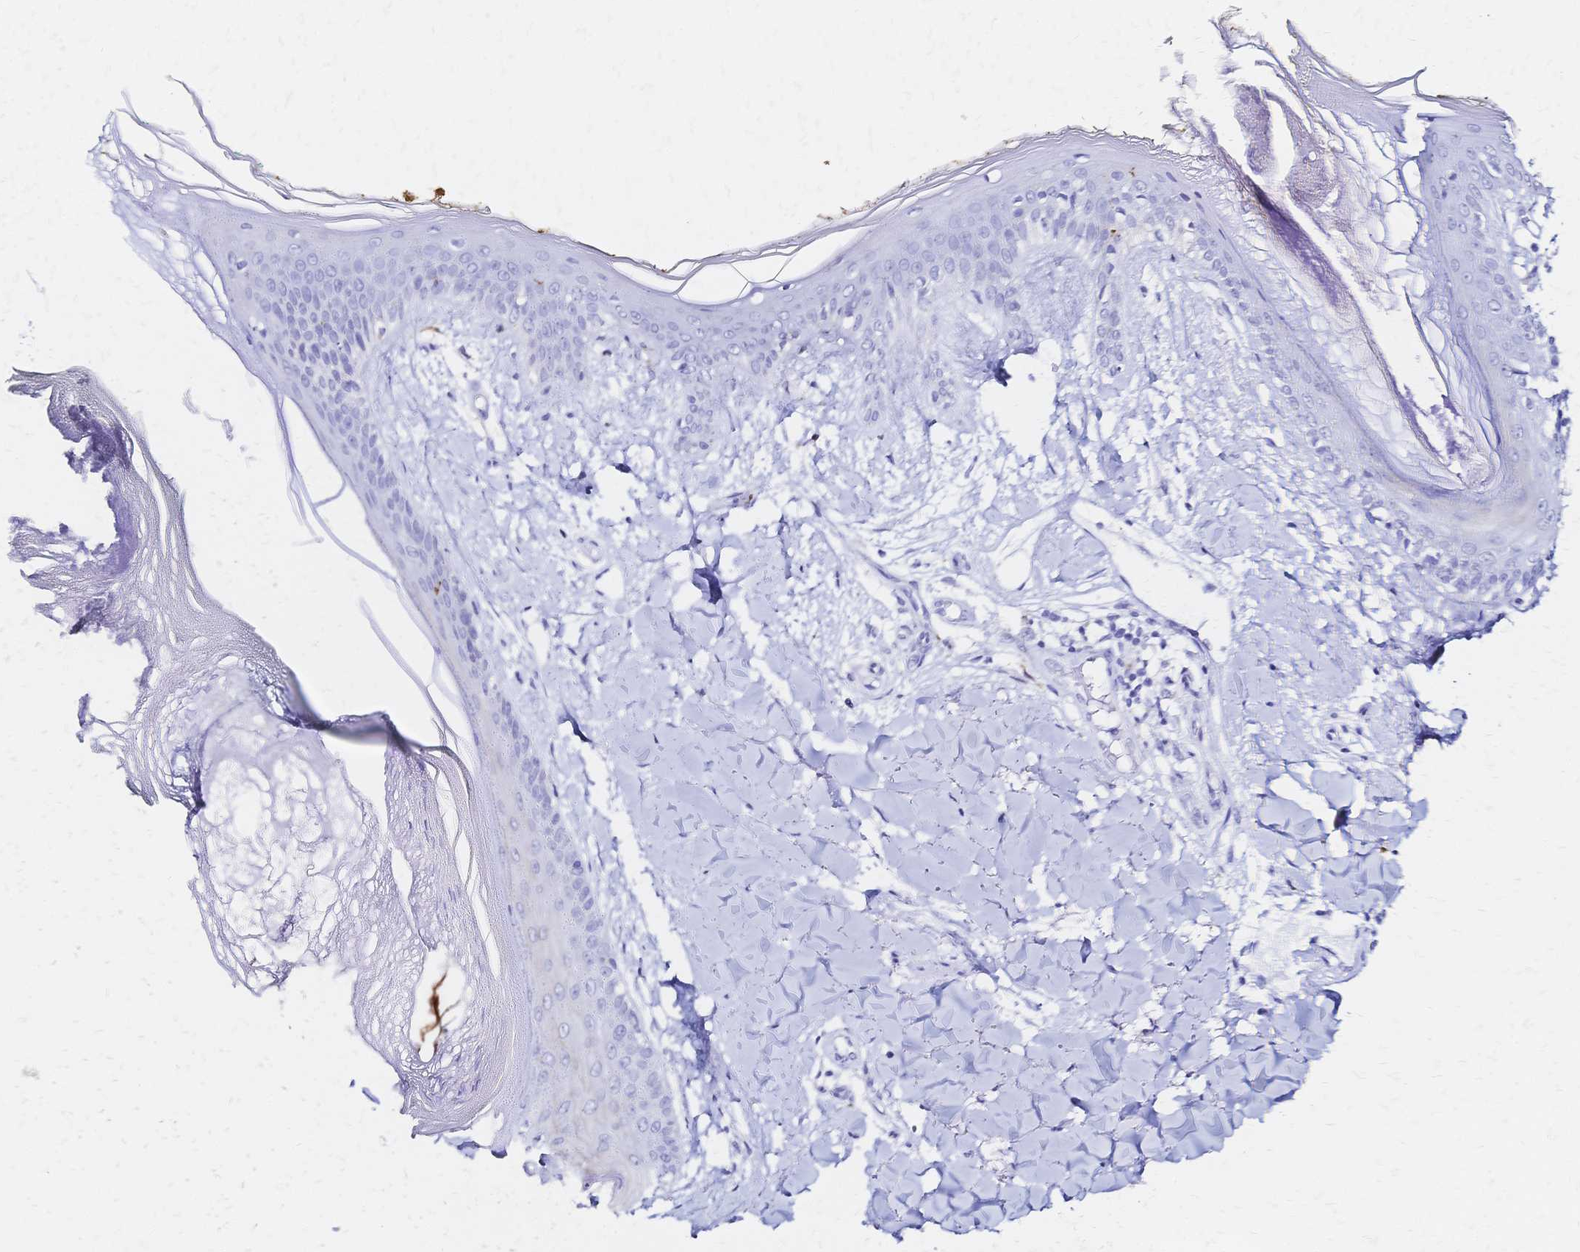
{"staining": {"intensity": "negative", "quantity": "none", "location": "none"}, "tissue": "skin", "cell_type": "Fibroblasts", "image_type": "normal", "snomed": [{"axis": "morphology", "description": "Normal tissue, NOS"}, {"axis": "topography", "description": "Skin"}], "caption": "High power microscopy histopathology image of an IHC image of benign skin, revealing no significant positivity in fibroblasts.", "gene": "SLC5A1", "patient": {"sex": "female", "age": 34}}